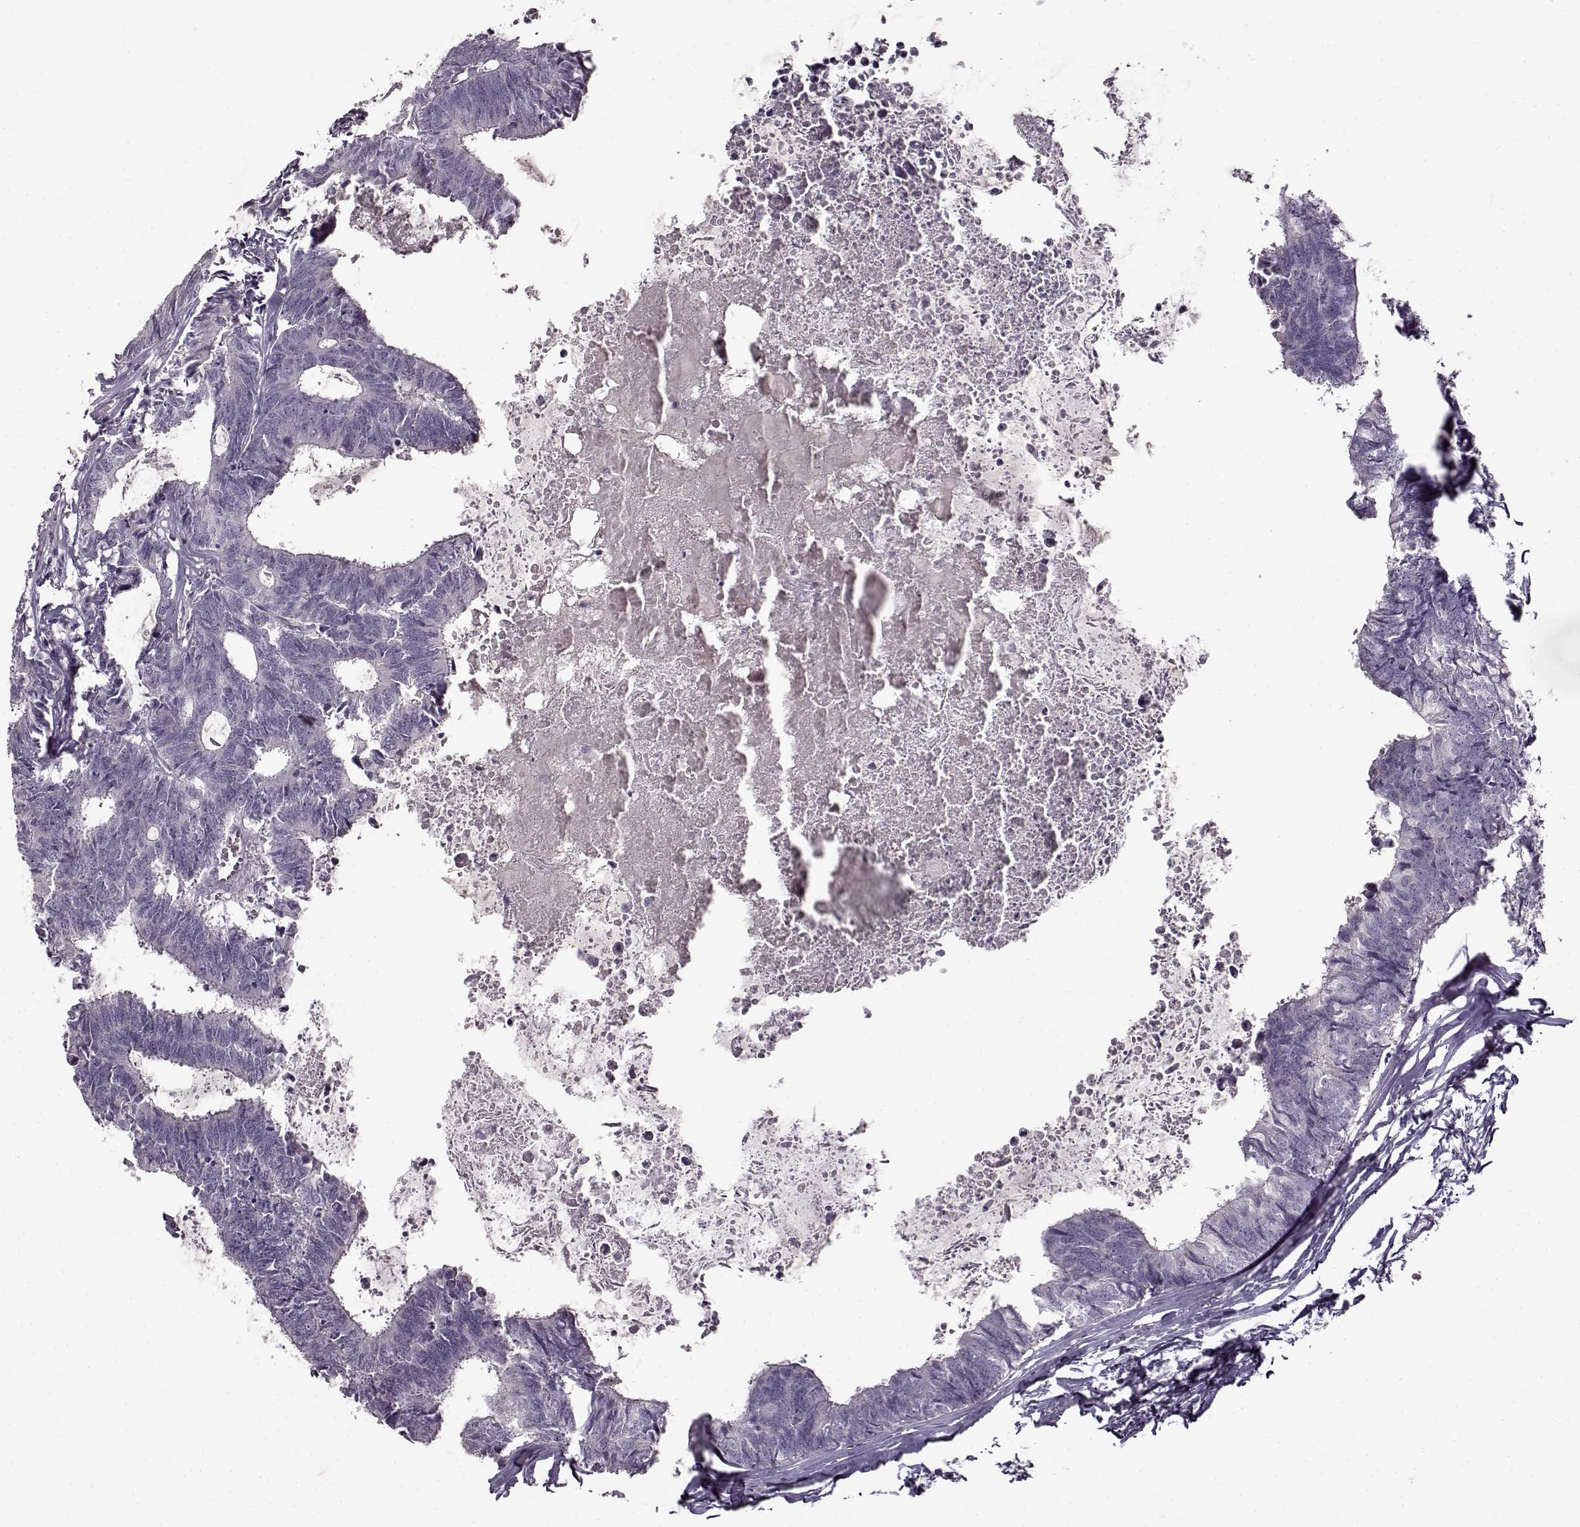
{"staining": {"intensity": "negative", "quantity": "none", "location": "none"}, "tissue": "colorectal cancer", "cell_type": "Tumor cells", "image_type": "cancer", "snomed": [{"axis": "morphology", "description": "Adenocarcinoma, NOS"}, {"axis": "topography", "description": "Colon"}, {"axis": "topography", "description": "Rectum"}], "caption": "This is a image of immunohistochemistry staining of colorectal cancer, which shows no positivity in tumor cells.", "gene": "FSHB", "patient": {"sex": "male", "age": 57}}